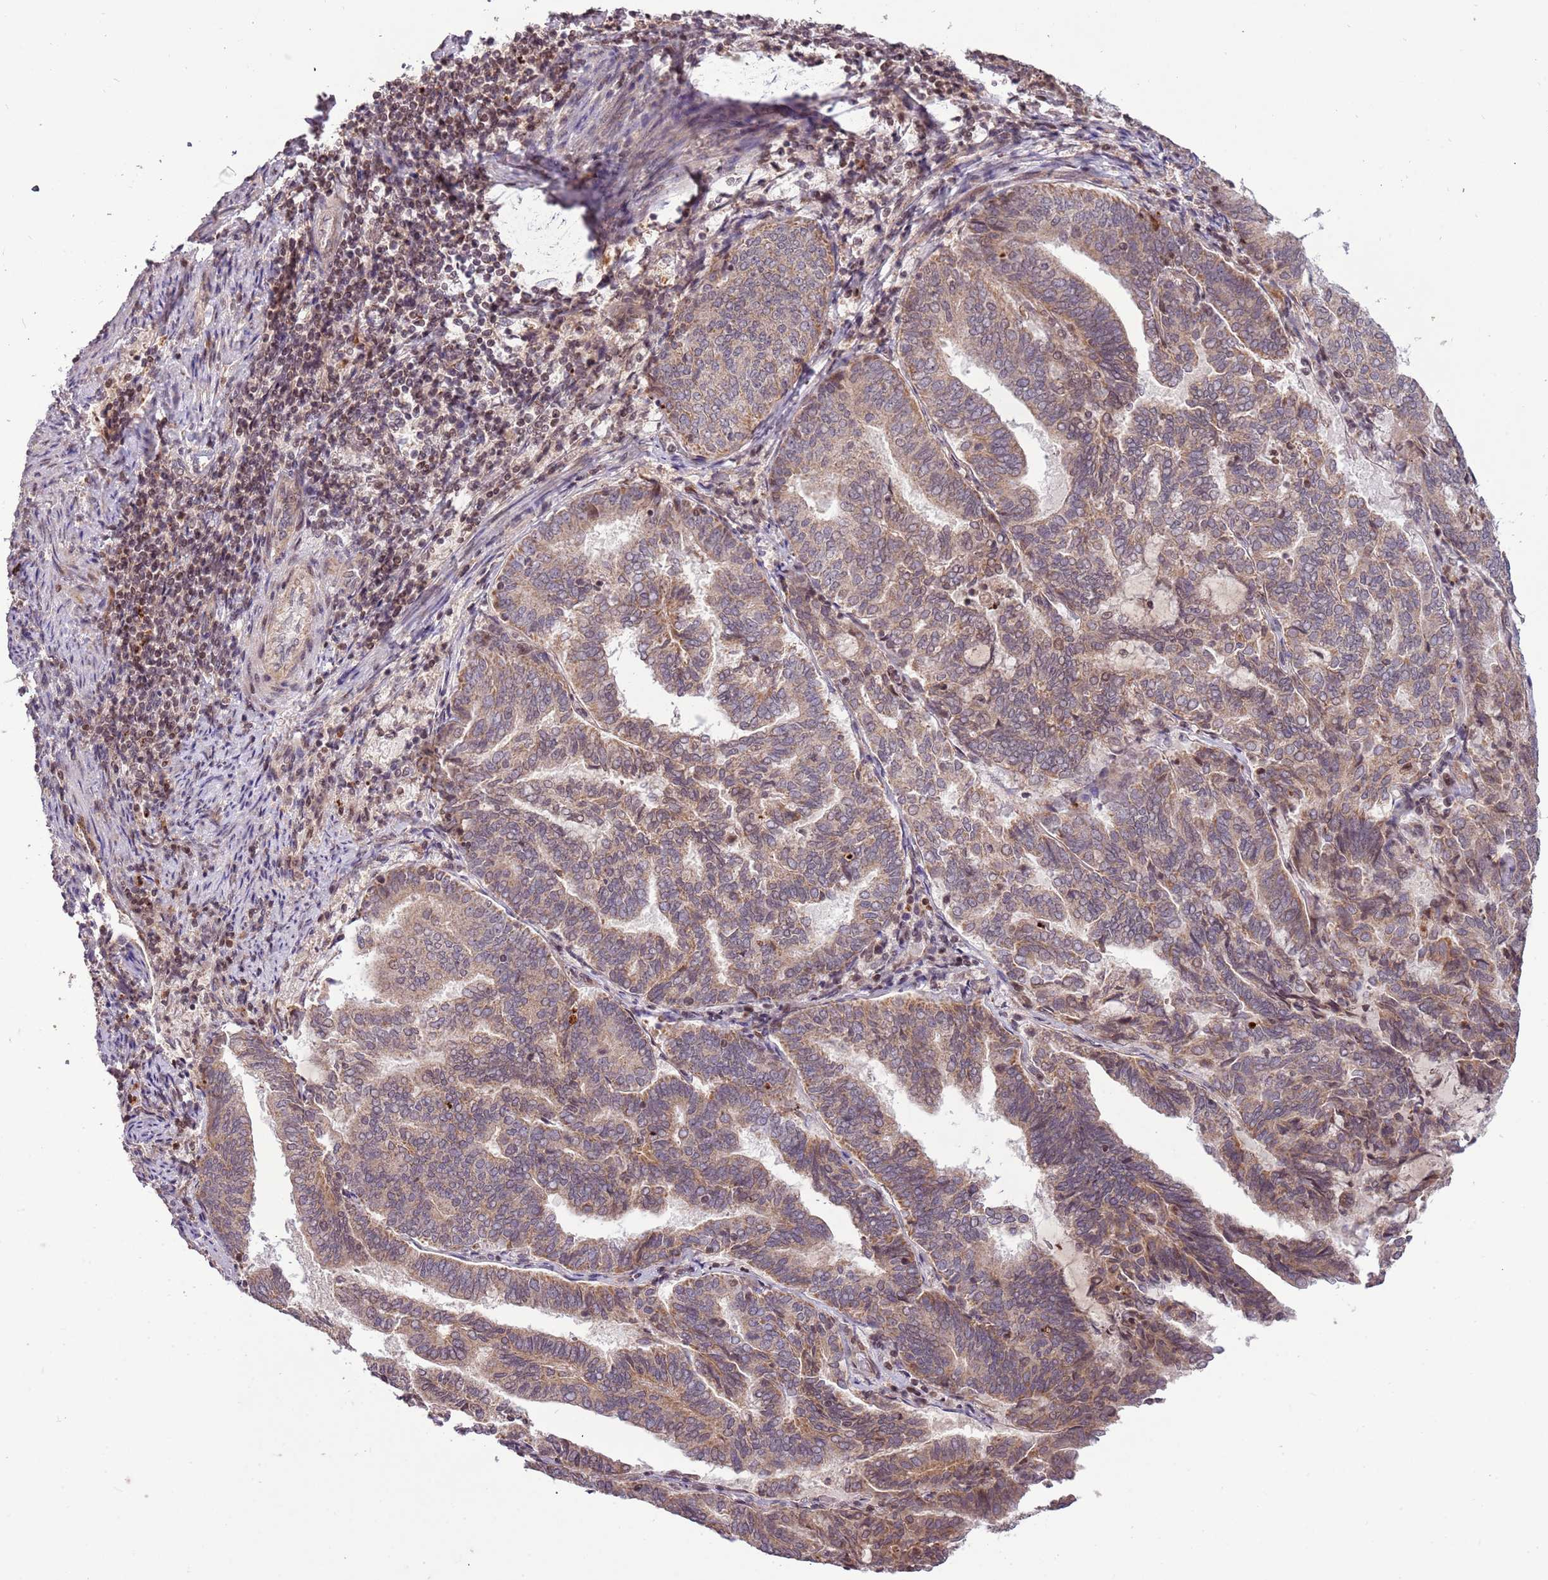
{"staining": {"intensity": "weak", "quantity": "25%-75%", "location": "cytoplasmic/membranous"}, "tissue": "endometrial cancer", "cell_type": "Tumor cells", "image_type": "cancer", "snomed": [{"axis": "morphology", "description": "Adenocarcinoma, NOS"}, {"axis": "topography", "description": "Endometrium"}], "caption": "Immunohistochemistry (IHC) of endometrial cancer (adenocarcinoma) demonstrates low levels of weak cytoplasmic/membranous expression in approximately 25%-75% of tumor cells.", "gene": "SAMSN1", "patient": {"sex": "female", "age": 80}}